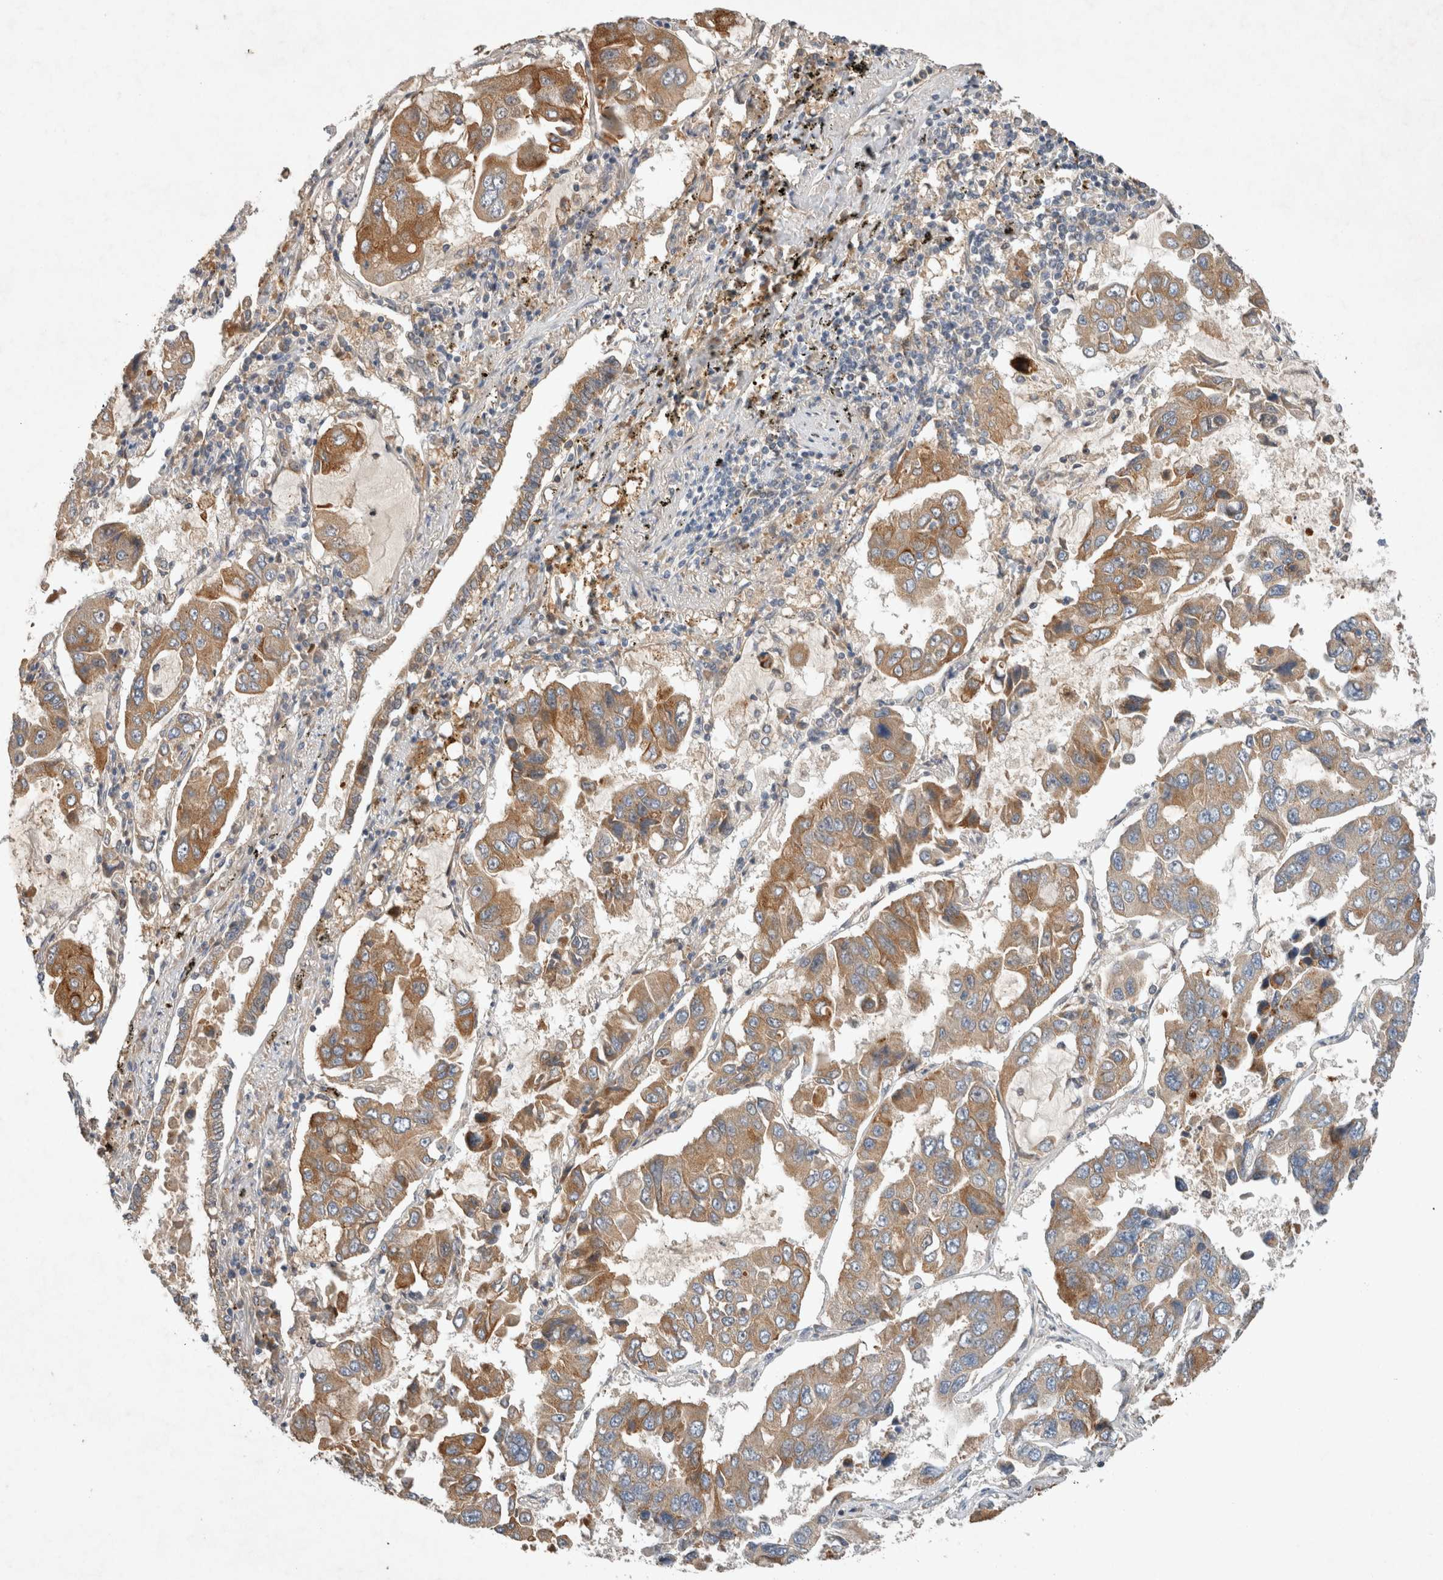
{"staining": {"intensity": "moderate", "quantity": ">75%", "location": "cytoplasmic/membranous"}, "tissue": "lung cancer", "cell_type": "Tumor cells", "image_type": "cancer", "snomed": [{"axis": "morphology", "description": "Adenocarcinoma, NOS"}, {"axis": "topography", "description": "Lung"}], "caption": "Lung cancer stained with a brown dye shows moderate cytoplasmic/membranous positive positivity in about >75% of tumor cells.", "gene": "ARMC9", "patient": {"sex": "male", "age": 64}}